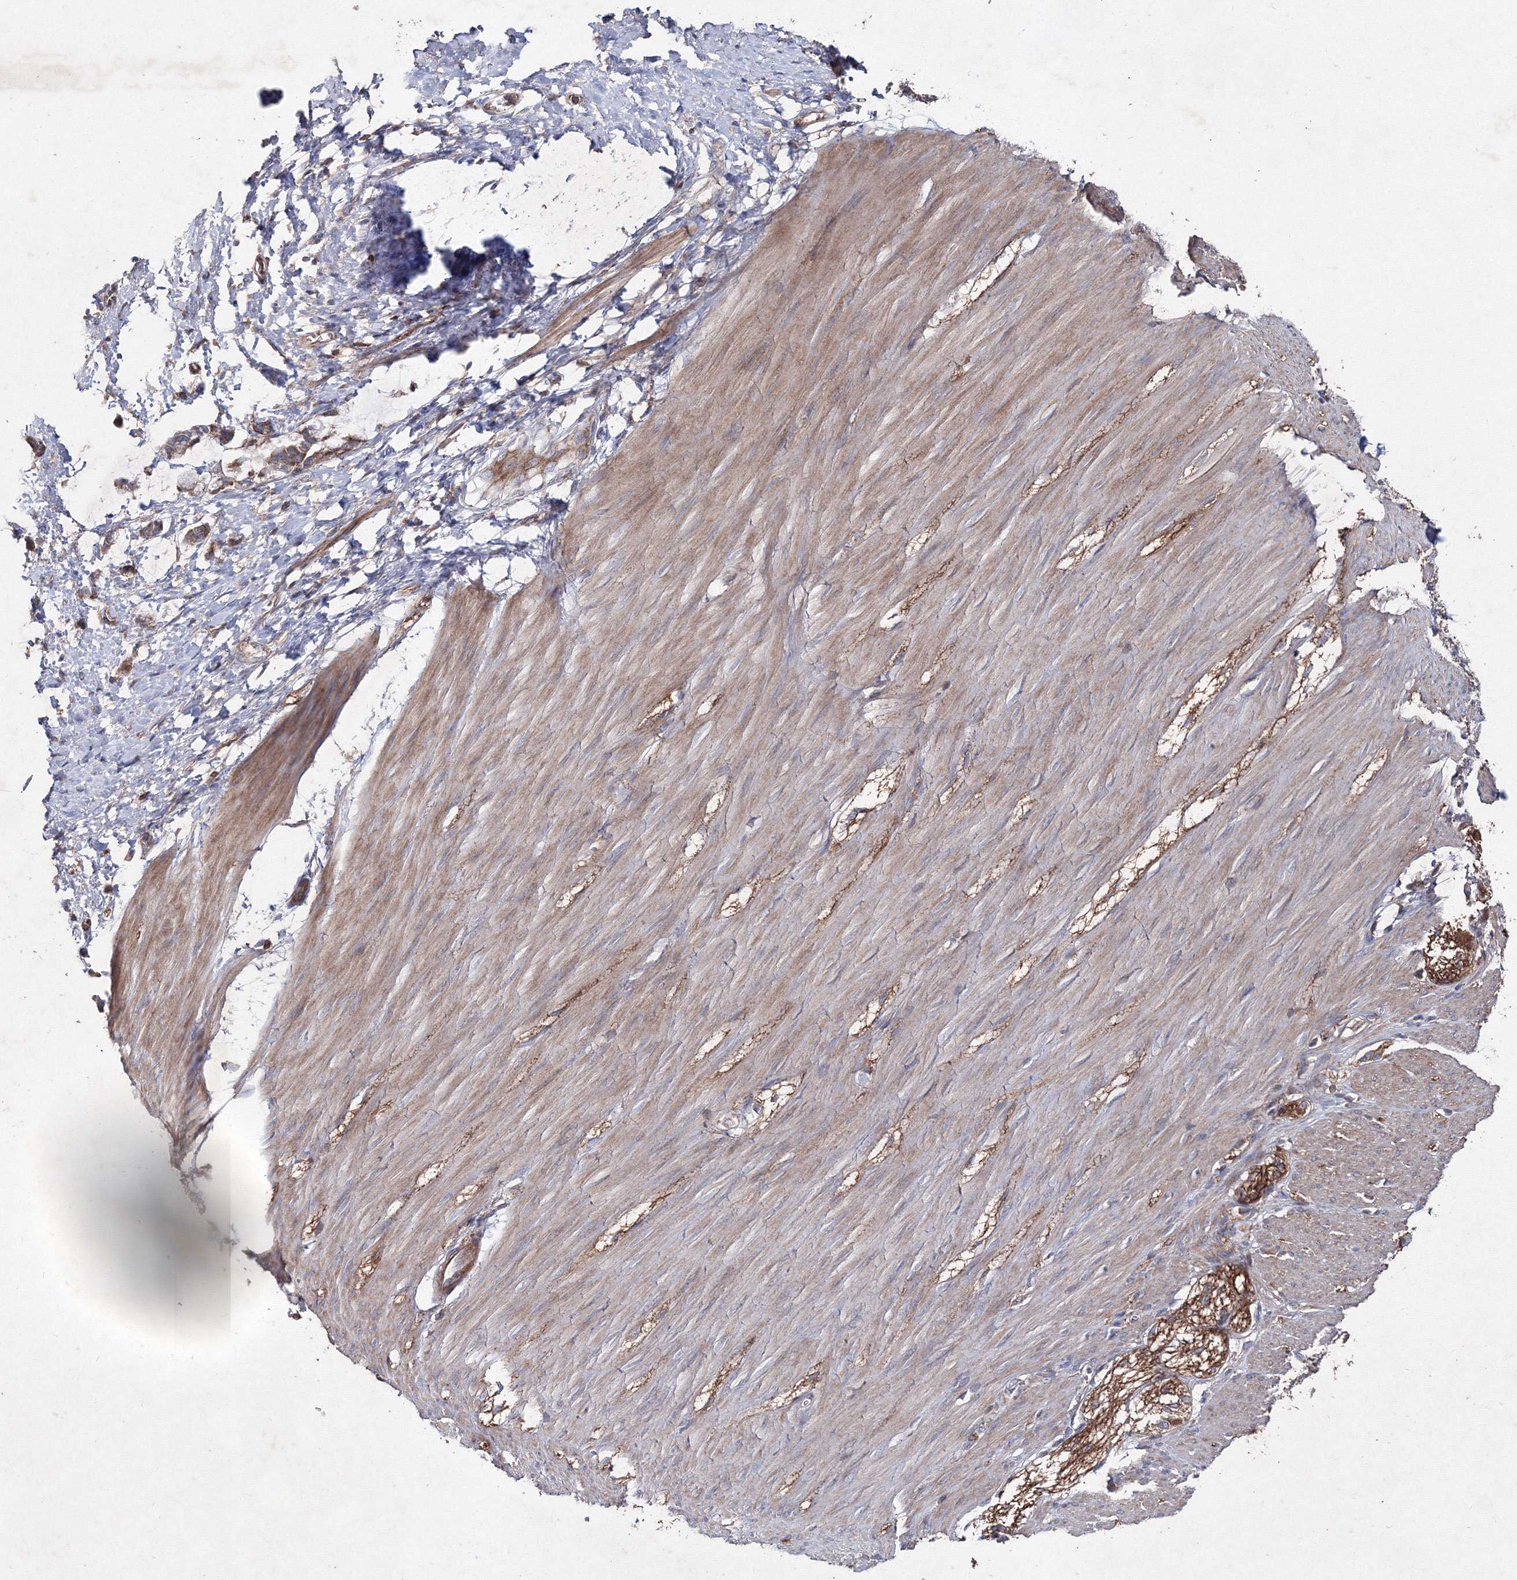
{"staining": {"intensity": "moderate", "quantity": ">75%", "location": "cytoplasmic/membranous"}, "tissue": "smooth muscle", "cell_type": "Smooth muscle cells", "image_type": "normal", "snomed": [{"axis": "morphology", "description": "Normal tissue, NOS"}, {"axis": "morphology", "description": "Adenocarcinoma, NOS"}, {"axis": "topography", "description": "Colon"}, {"axis": "topography", "description": "Peripheral nerve tissue"}], "caption": "Immunohistochemical staining of unremarkable smooth muscle reveals moderate cytoplasmic/membranous protein positivity in about >75% of smooth muscle cells. The staining was performed using DAB, with brown indicating positive protein expression. Nuclei are stained blue with hematoxylin.", "gene": "GFM1", "patient": {"sex": "male", "age": 14}}